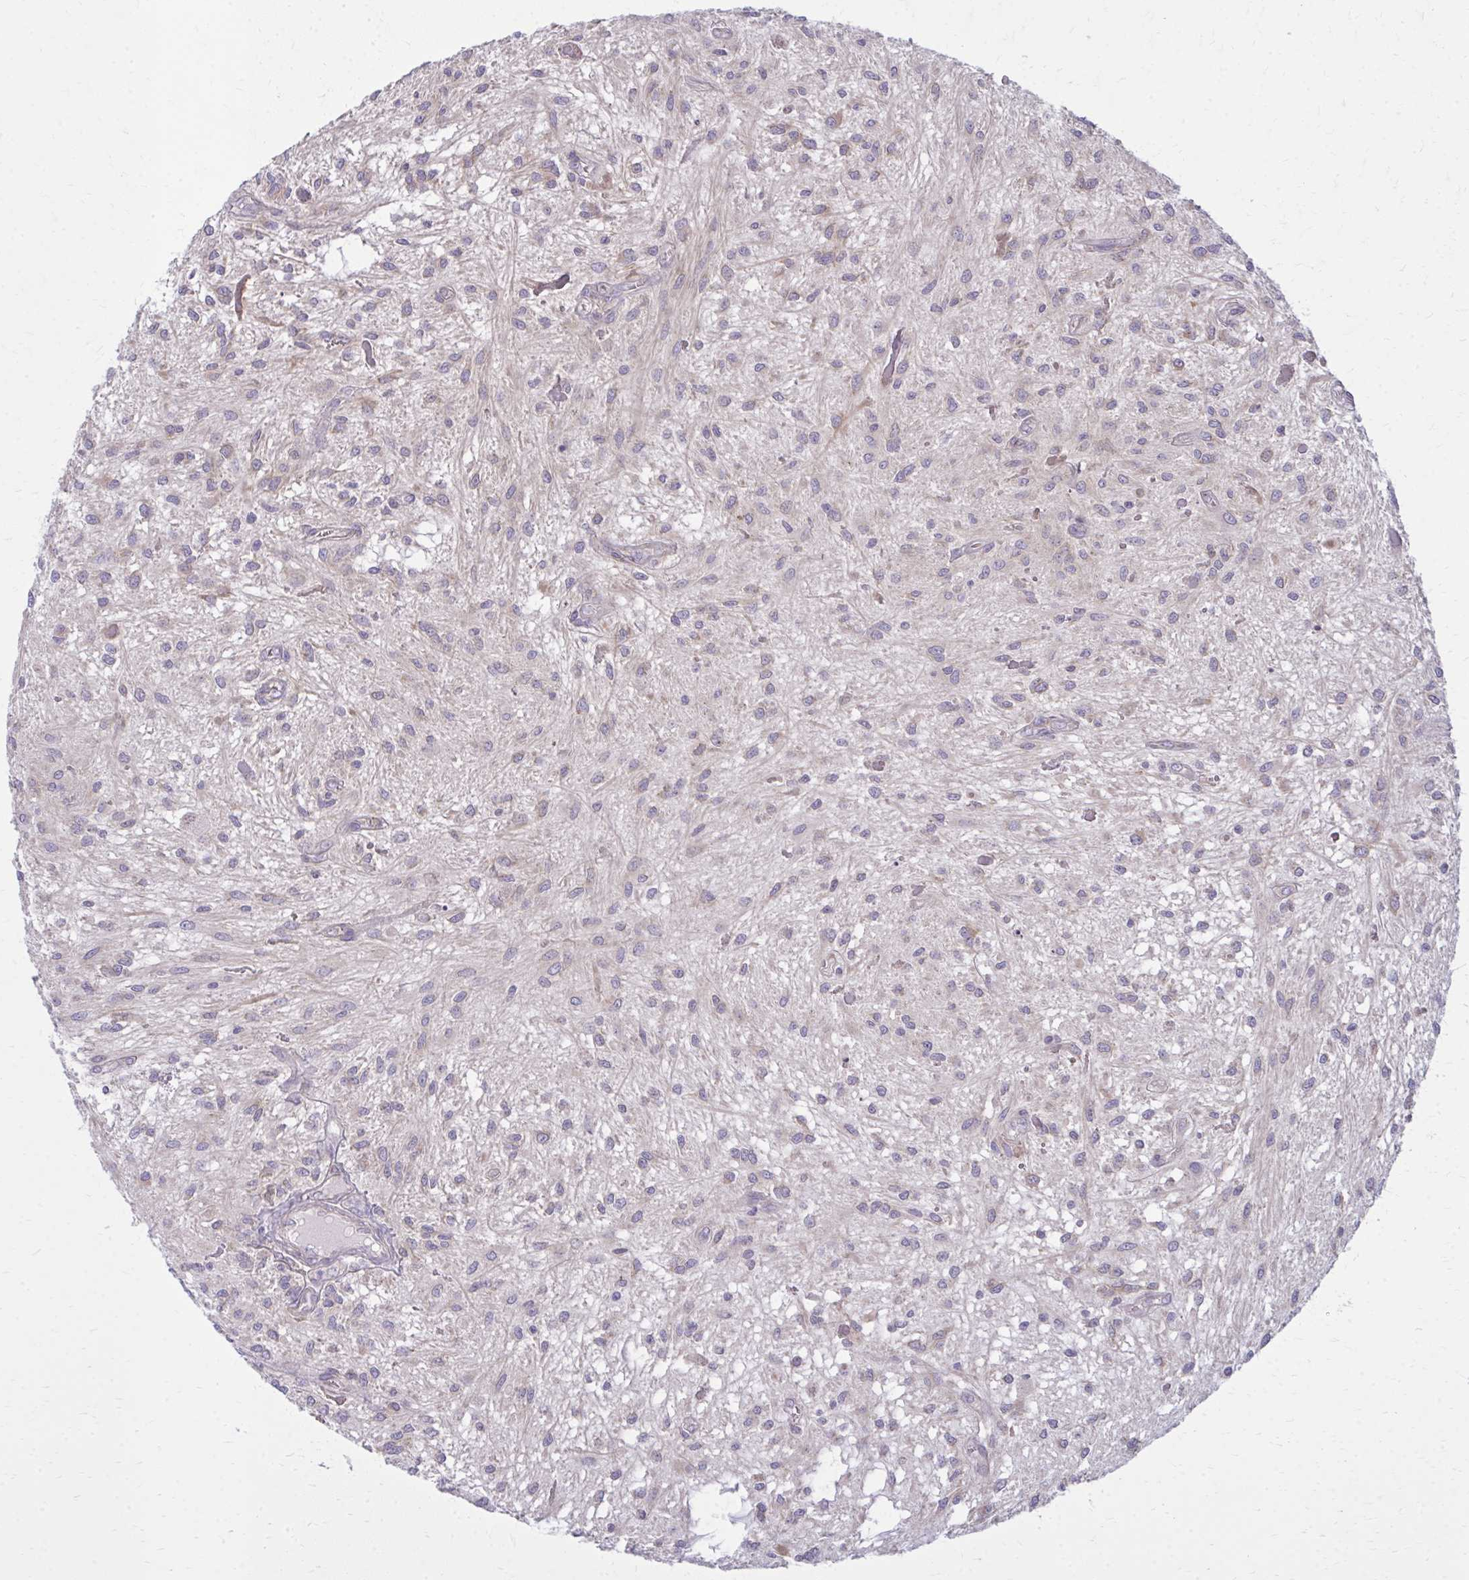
{"staining": {"intensity": "weak", "quantity": "<25%", "location": "cytoplasmic/membranous"}, "tissue": "glioma", "cell_type": "Tumor cells", "image_type": "cancer", "snomed": [{"axis": "morphology", "description": "Glioma, malignant, Low grade"}, {"axis": "topography", "description": "Cerebellum"}], "caption": "Low-grade glioma (malignant) stained for a protein using immunohistochemistry (IHC) displays no positivity tumor cells.", "gene": "CEMP1", "patient": {"sex": "female", "age": 14}}